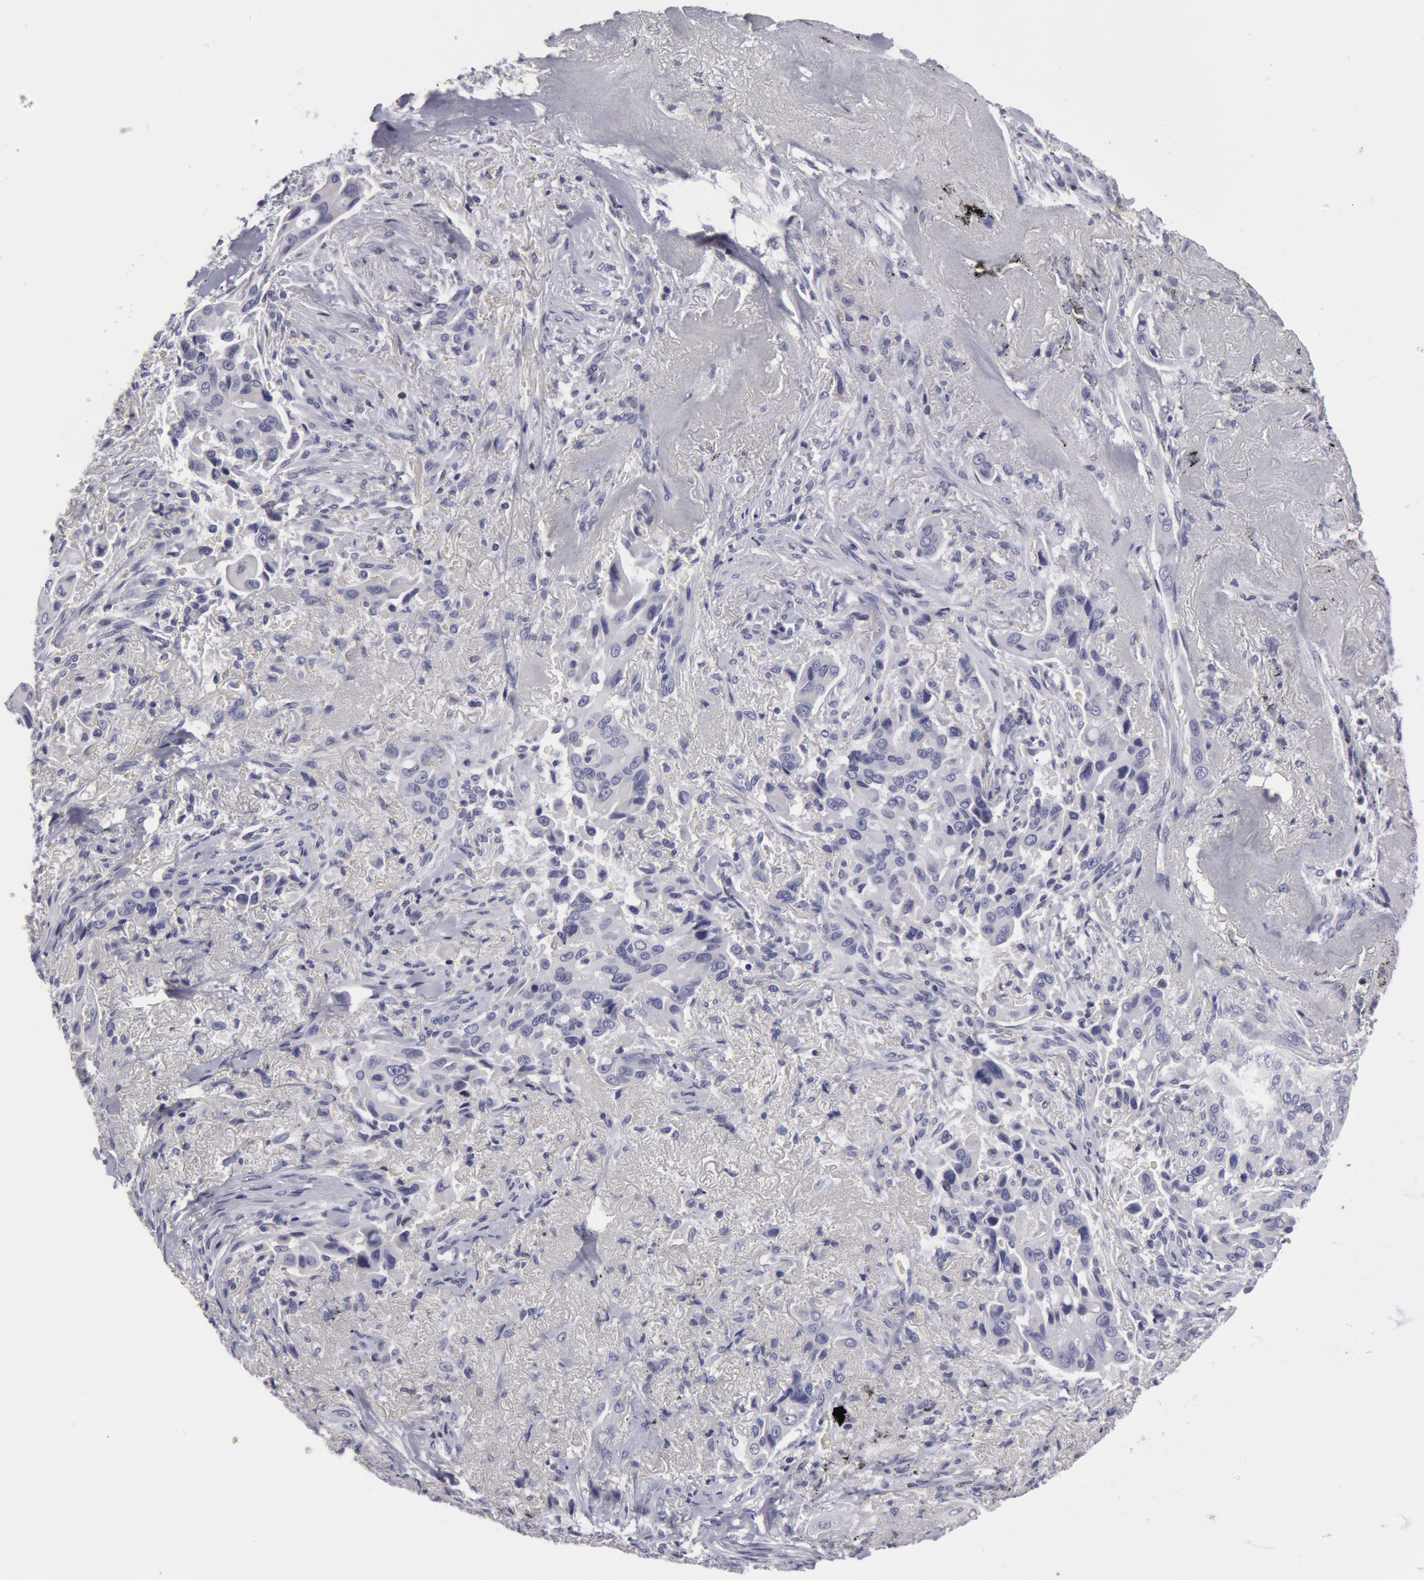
{"staining": {"intensity": "negative", "quantity": "none", "location": "none"}, "tissue": "lung cancer", "cell_type": "Tumor cells", "image_type": "cancer", "snomed": [{"axis": "morphology", "description": "Adenocarcinoma, NOS"}, {"axis": "topography", "description": "Lung"}], "caption": "Immunohistochemistry (IHC) photomicrograph of neoplastic tissue: human lung cancer (adenocarcinoma) stained with DAB (3,3'-diaminobenzidine) demonstrates no significant protein positivity in tumor cells.", "gene": "NLGN4X", "patient": {"sex": "male", "age": 68}}